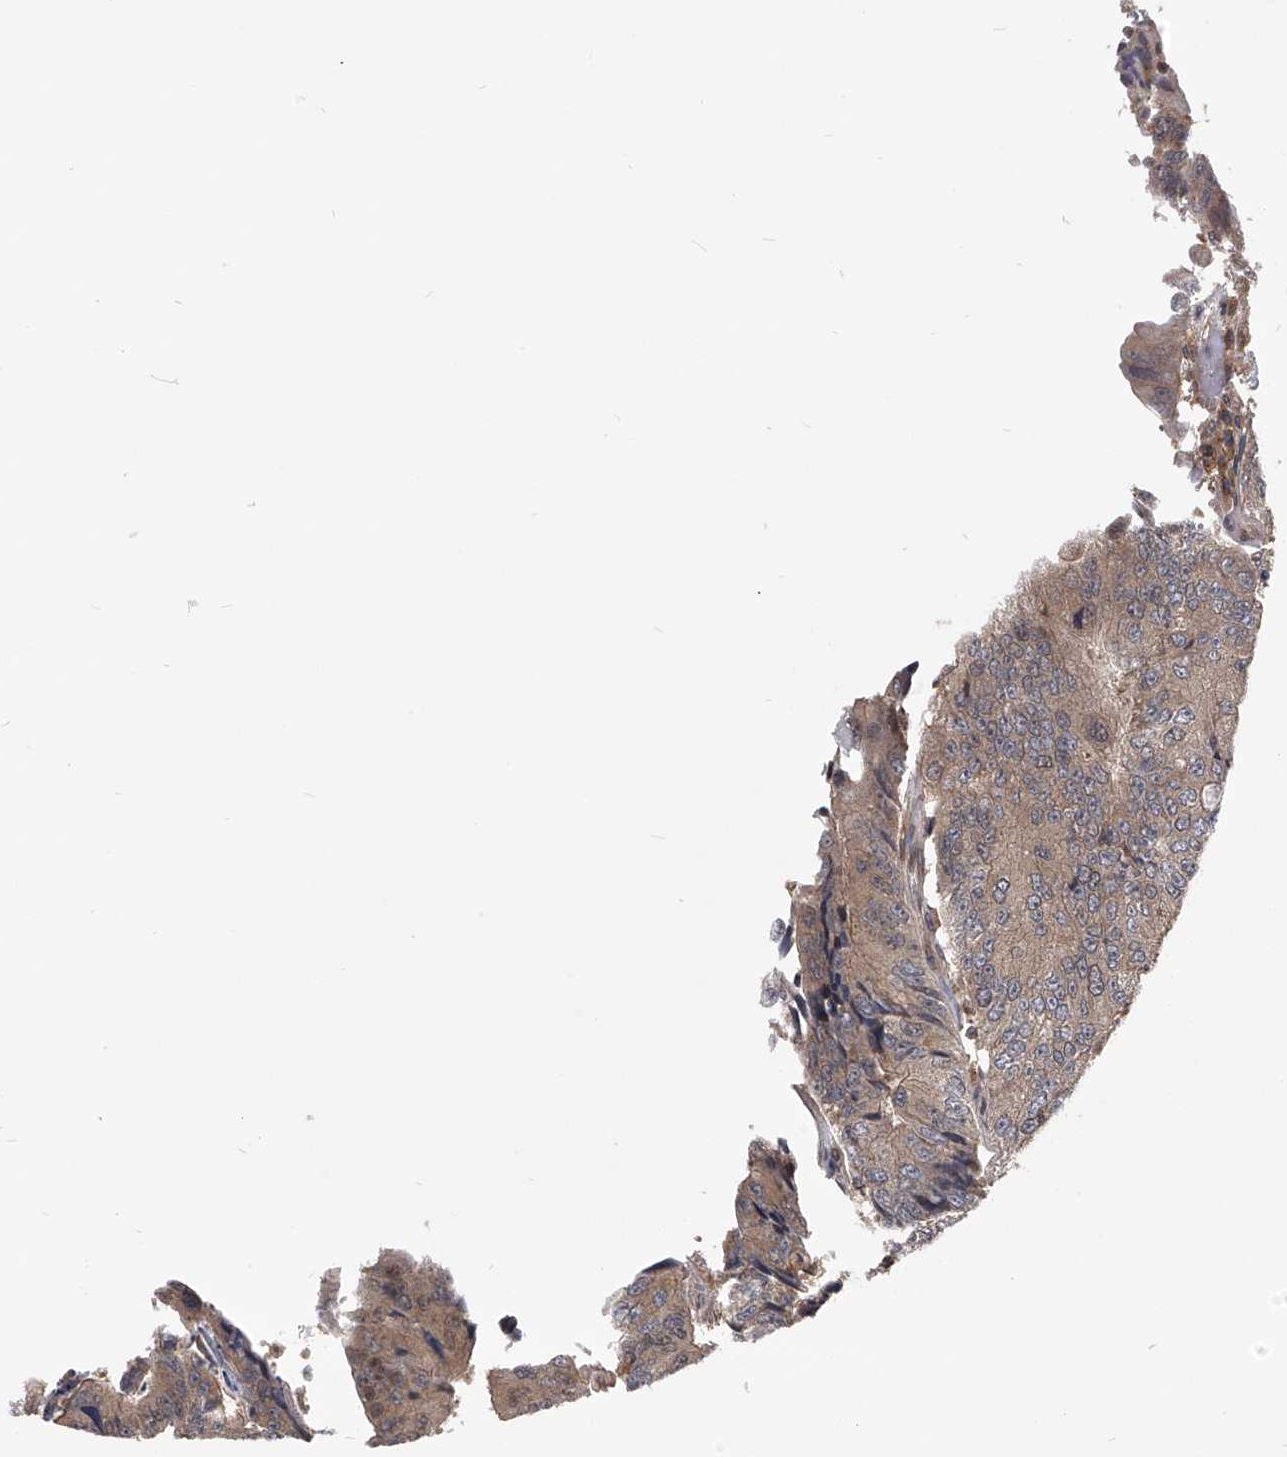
{"staining": {"intensity": "weak", "quantity": ">75%", "location": "cytoplasmic/membranous"}, "tissue": "colorectal cancer", "cell_type": "Tumor cells", "image_type": "cancer", "snomed": [{"axis": "morphology", "description": "Adenocarcinoma, NOS"}, {"axis": "topography", "description": "Colon"}], "caption": "Tumor cells display weak cytoplasmic/membranous positivity in about >75% of cells in colorectal cancer.", "gene": "PAN3", "patient": {"sex": "female", "age": 67}}